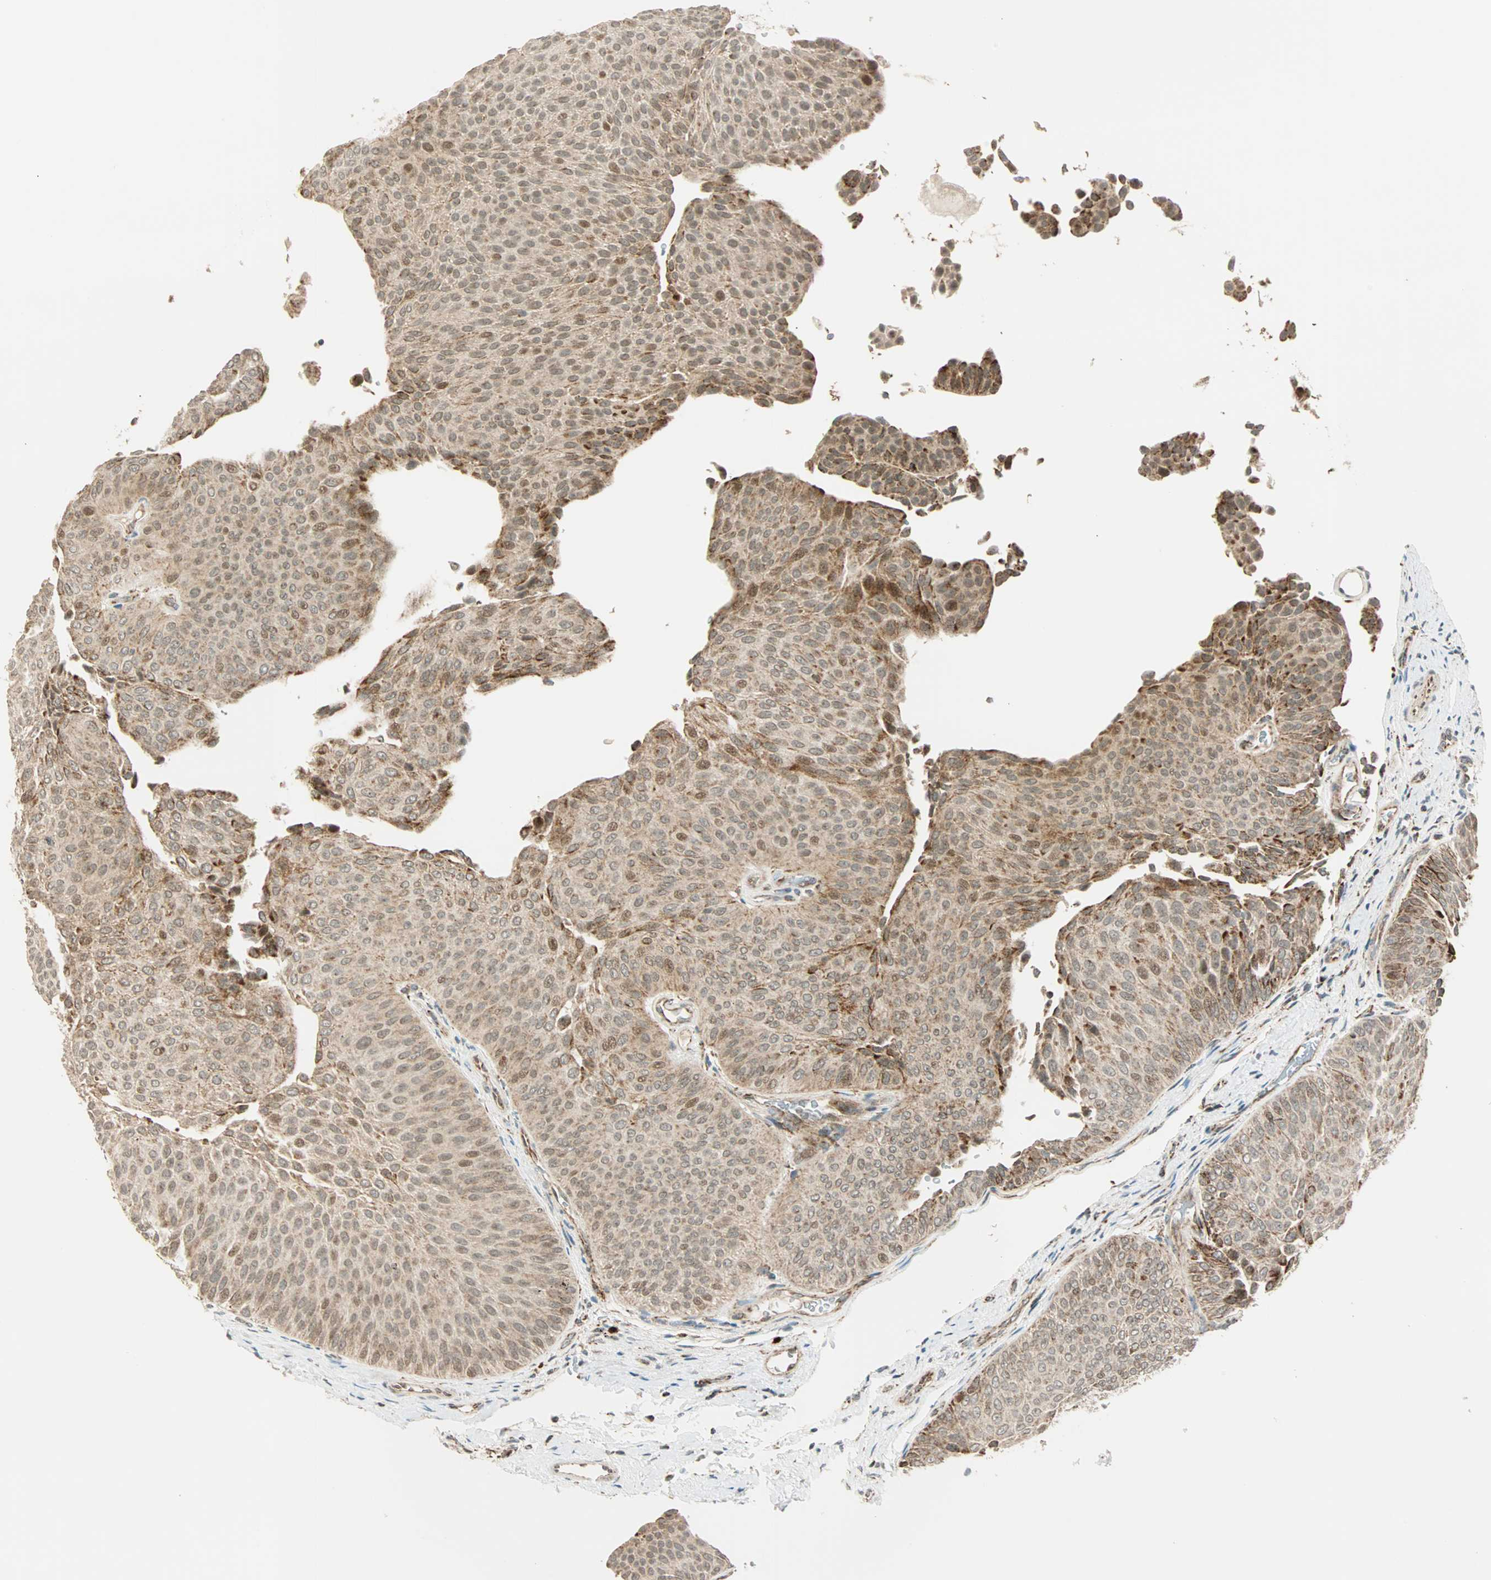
{"staining": {"intensity": "moderate", "quantity": ">75%", "location": "cytoplasmic/membranous"}, "tissue": "urothelial cancer", "cell_type": "Tumor cells", "image_type": "cancer", "snomed": [{"axis": "morphology", "description": "Urothelial carcinoma, Low grade"}, {"axis": "topography", "description": "Urinary bladder"}], "caption": "Urothelial cancer tissue reveals moderate cytoplasmic/membranous expression in approximately >75% of tumor cells", "gene": "SPRY4", "patient": {"sex": "female", "age": 60}}